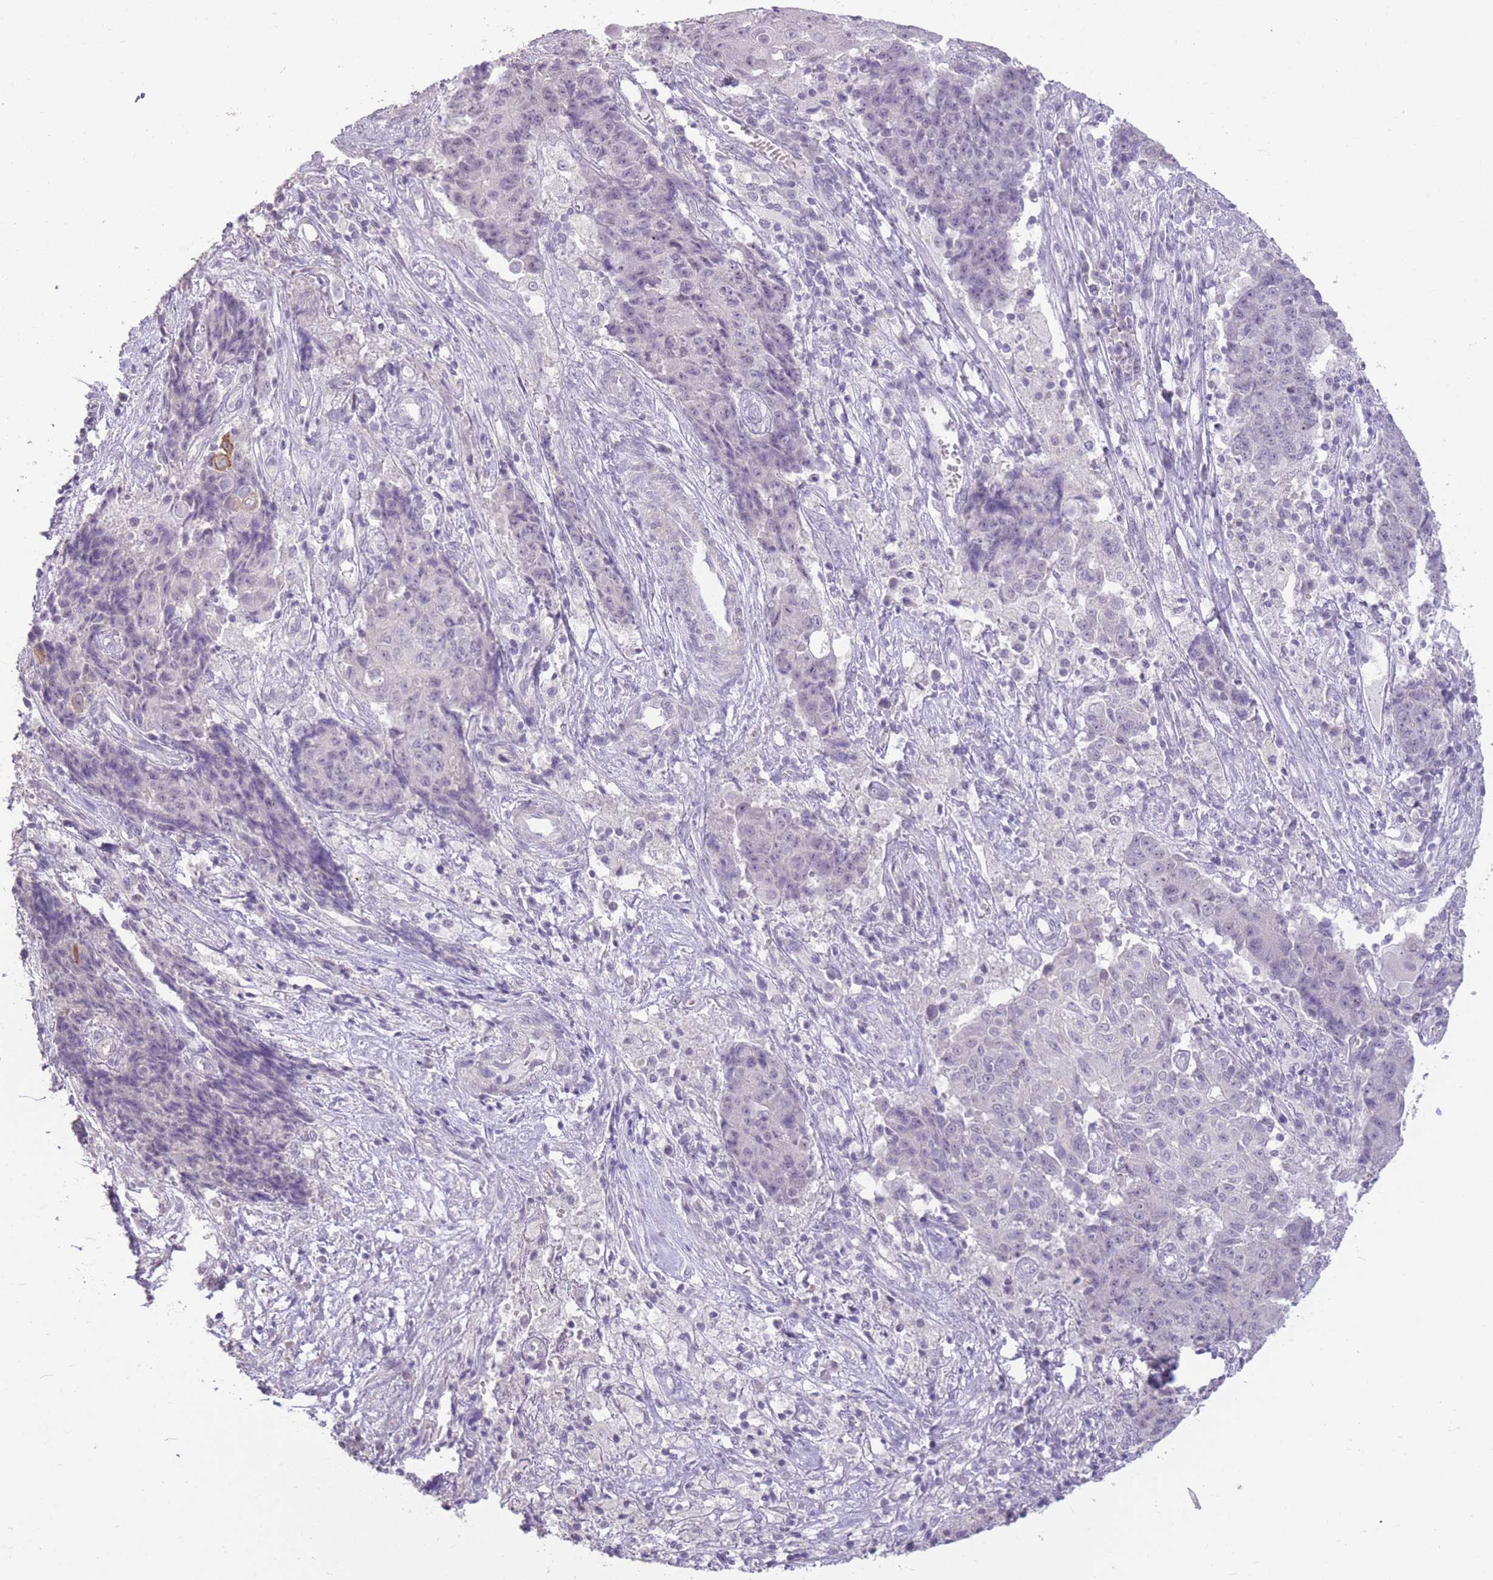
{"staining": {"intensity": "negative", "quantity": "none", "location": "none"}, "tissue": "ovarian cancer", "cell_type": "Tumor cells", "image_type": "cancer", "snomed": [{"axis": "morphology", "description": "Carcinoma, endometroid"}, {"axis": "topography", "description": "Ovary"}], "caption": "Immunohistochemistry of human endometroid carcinoma (ovarian) shows no staining in tumor cells.", "gene": "ZBTB24", "patient": {"sex": "female", "age": 42}}